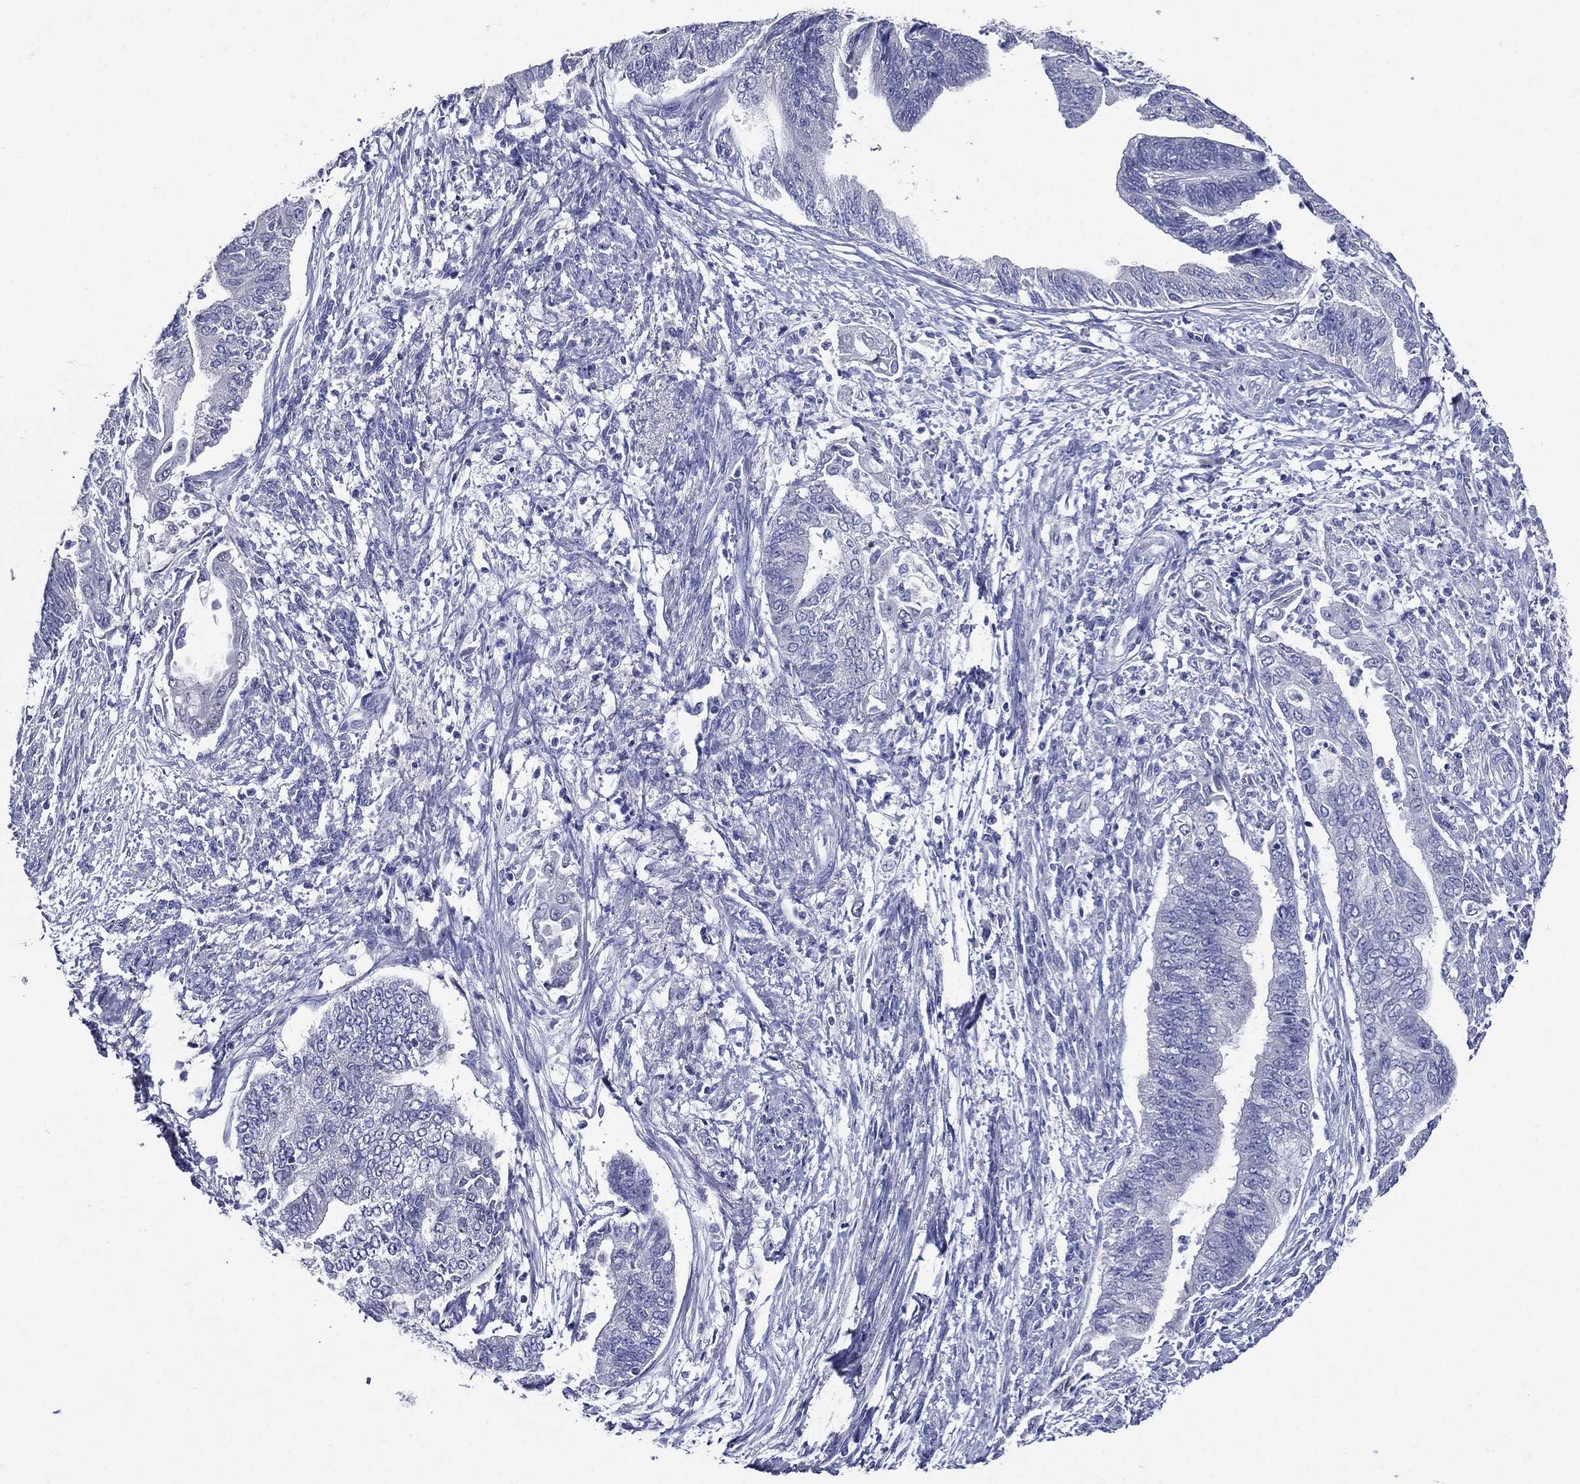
{"staining": {"intensity": "negative", "quantity": "none", "location": "none"}, "tissue": "endometrial cancer", "cell_type": "Tumor cells", "image_type": "cancer", "snomed": [{"axis": "morphology", "description": "Adenocarcinoma, NOS"}, {"axis": "topography", "description": "Endometrium"}], "caption": "Tumor cells are negative for protein expression in human endometrial cancer. (DAB (3,3'-diaminobenzidine) immunohistochemistry (IHC), high magnification).", "gene": "TGM1", "patient": {"sex": "female", "age": 65}}